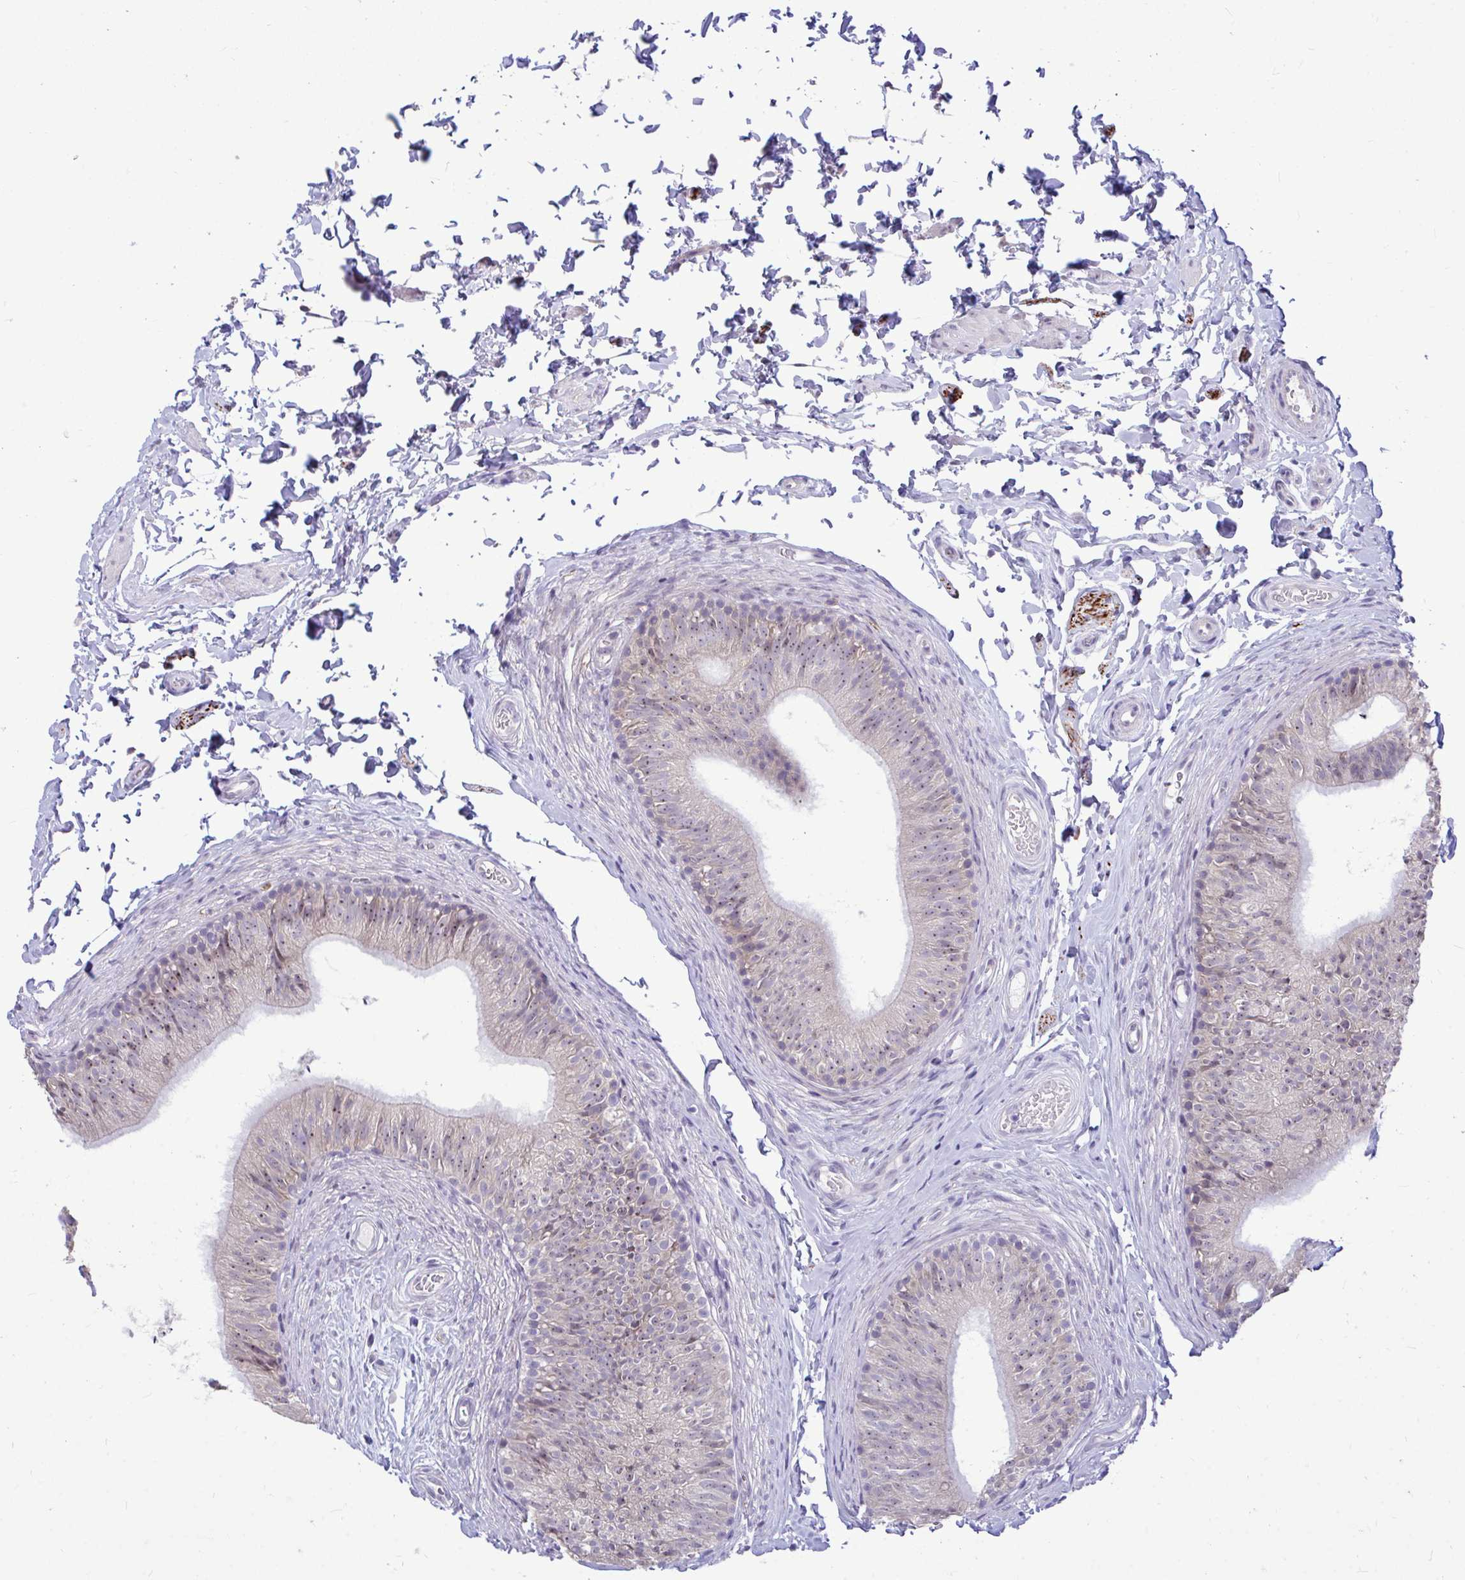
{"staining": {"intensity": "weak", "quantity": "25%-75%", "location": "nuclear"}, "tissue": "epididymis", "cell_type": "Glandular cells", "image_type": "normal", "snomed": [{"axis": "morphology", "description": "Normal tissue, NOS"}, {"axis": "topography", "description": "Epididymis, spermatic cord, NOS"}, {"axis": "topography", "description": "Epididymis"}, {"axis": "topography", "description": "Peripheral nerve tissue"}], "caption": "Immunohistochemical staining of normal epididymis demonstrates weak nuclear protein expression in about 25%-75% of glandular cells.", "gene": "PIGK", "patient": {"sex": "male", "age": 29}}